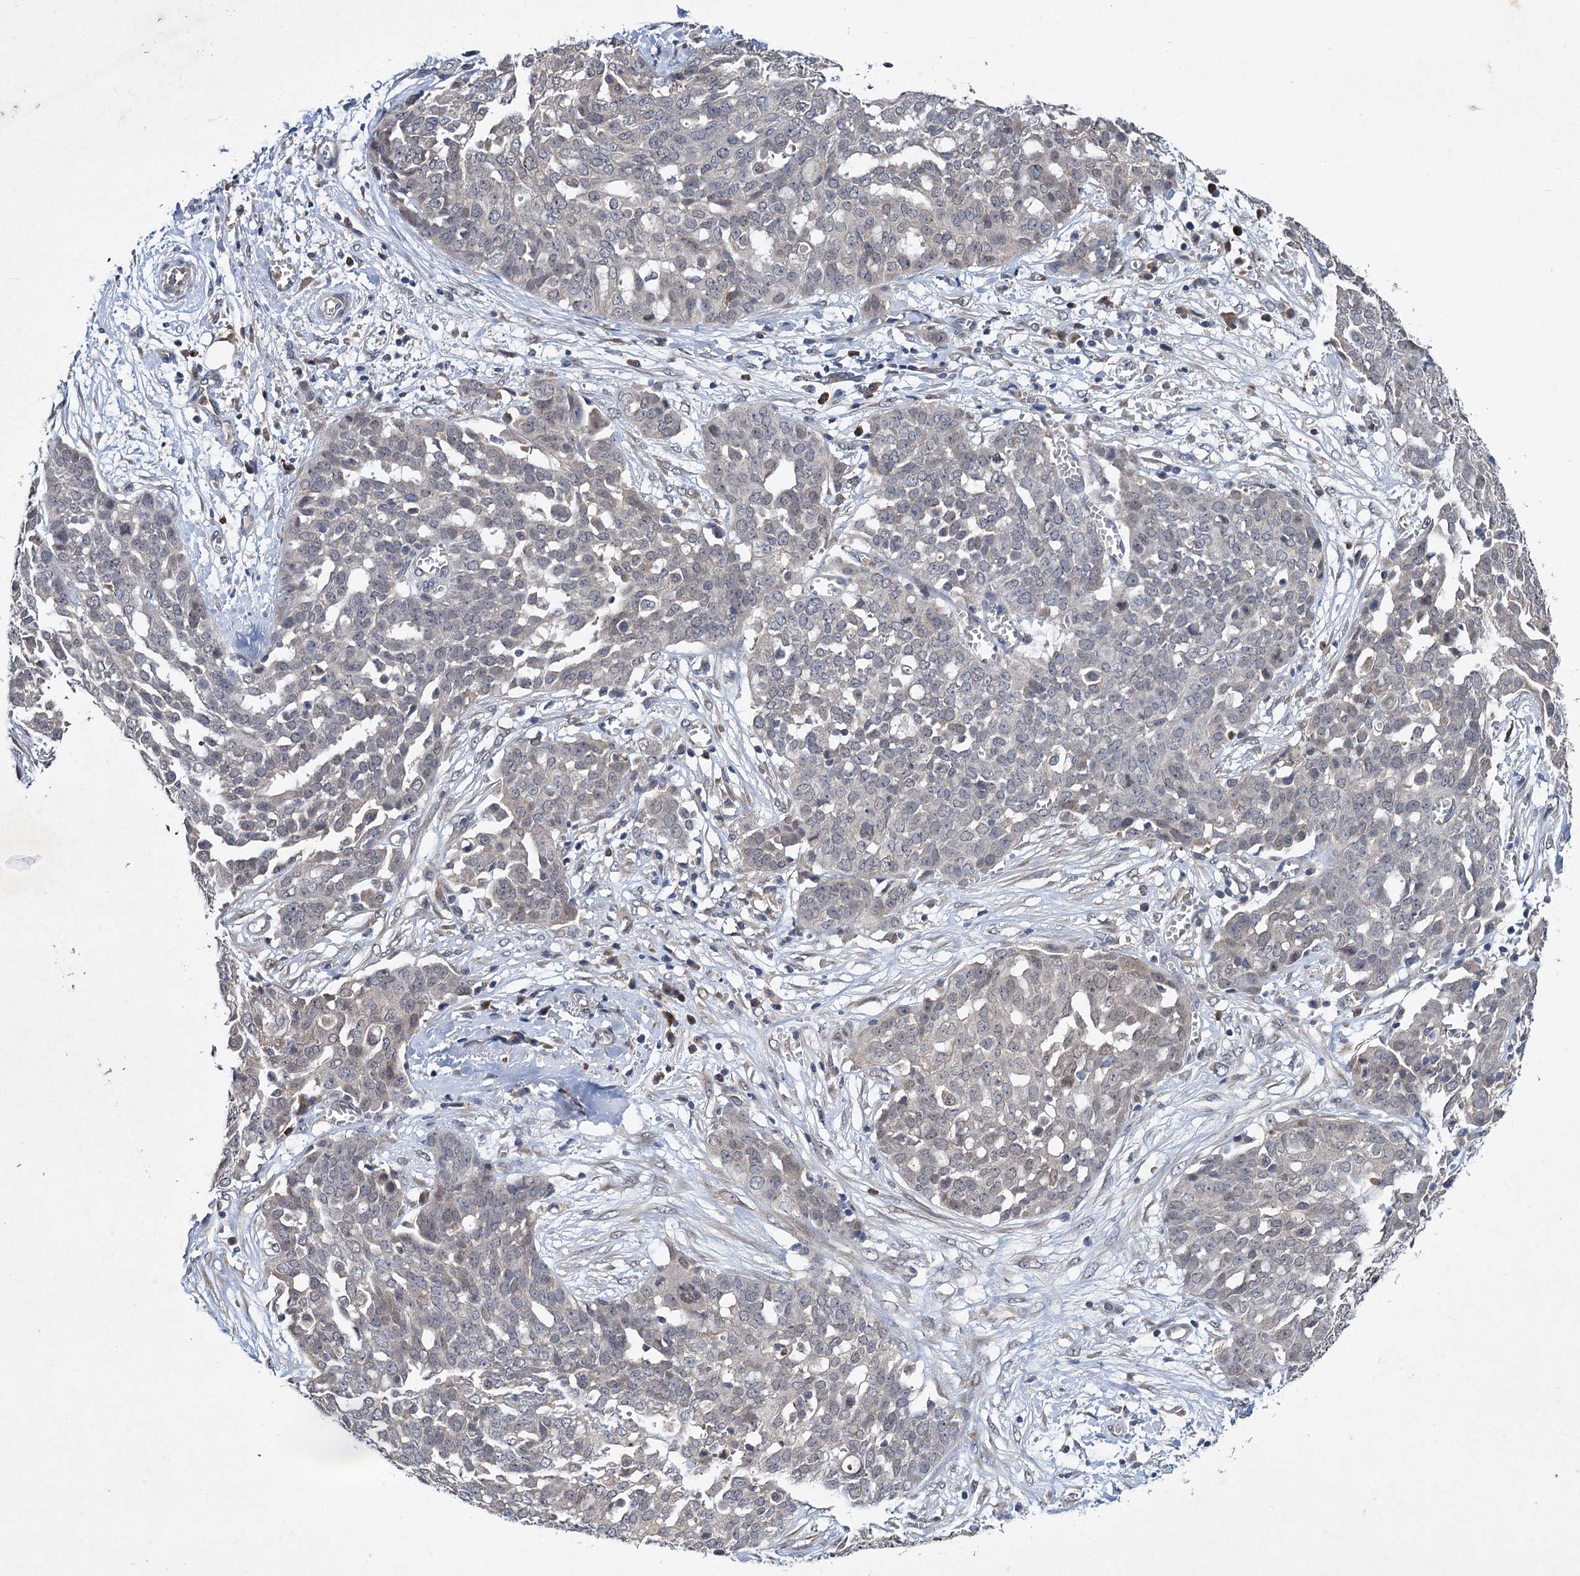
{"staining": {"intensity": "negative", "quantity": "none", "location": "none"}, "tissue": "ovarian cancer", "cell_type": "Tumor cells", "image_type": "cancer", "snomed": [{"axis": "morphology", "description": "Cystadenocarcinoma, serous, NOS"}, {"axis": "topography", "description": "Soft tissue"}, {"axis": "topography", "description": "Ovary"}], "caption": "Tumor cells show no significant protein positivity in serous cystadenocarcinoma (ovarian). (DAB (3,3'-diaminobenzidine) immunohistochemistry, high magnification).", "gene": "TMEM39B", "patient": {"sex": "female", "age": 57}}